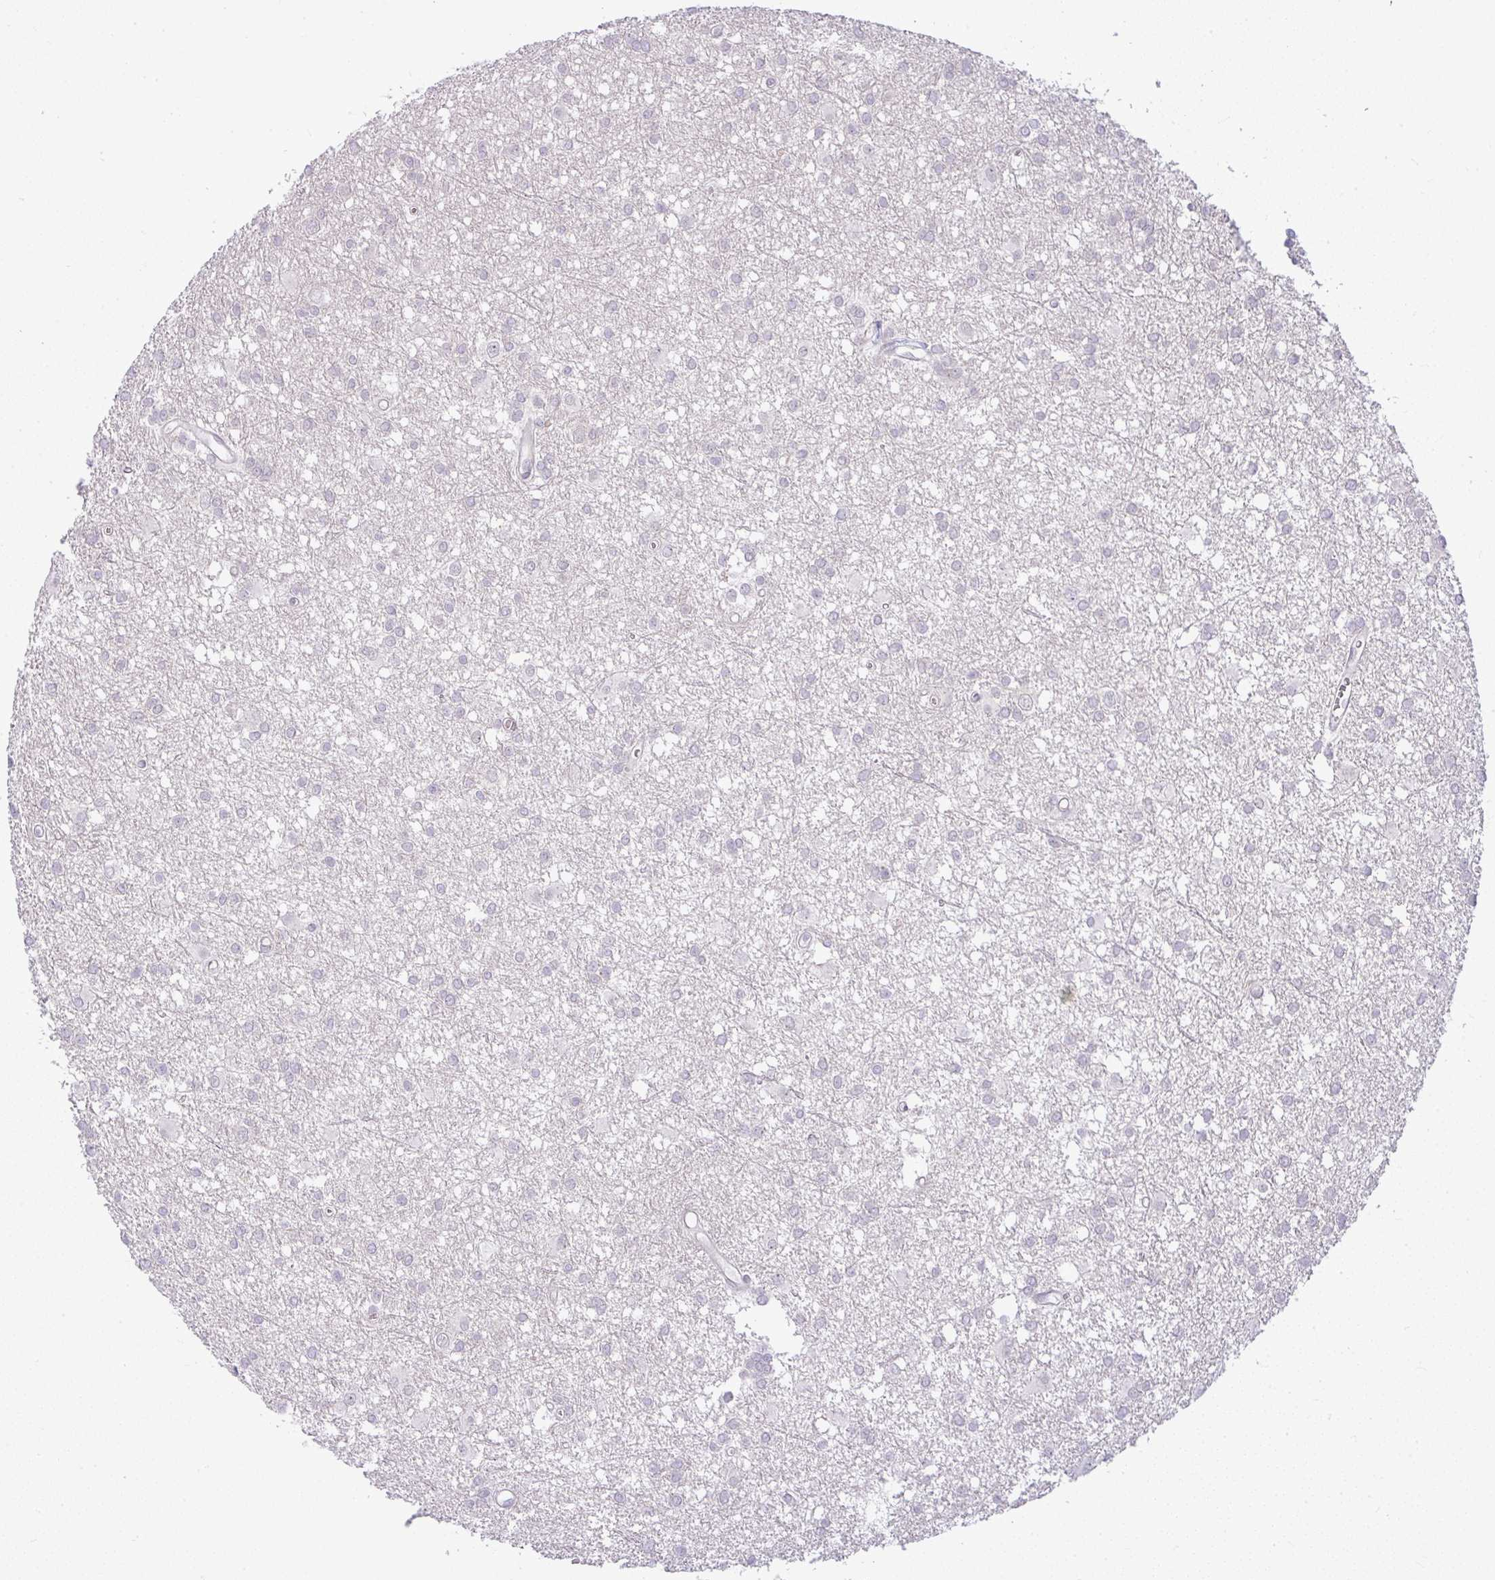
{"staining": {"intensity": "negative", "quantity": "none", "location": "none"}, "tissue": "glioma", "cell_type": "Tumor cells", "image_type": "cancer", "snomed": [{"axis": "morphology", "description": "Glioma, malignant, High grade"}, {"axis": "topography", "description": "Brain"}], "caption": "High-grade glioma (malignant) was stained to show a protein in brown. There is no significant expression in tumor cells. (DAB IHC, high magnification).", "gene": "DZIP1", "patient": {"sex": "male", "age": 48}}